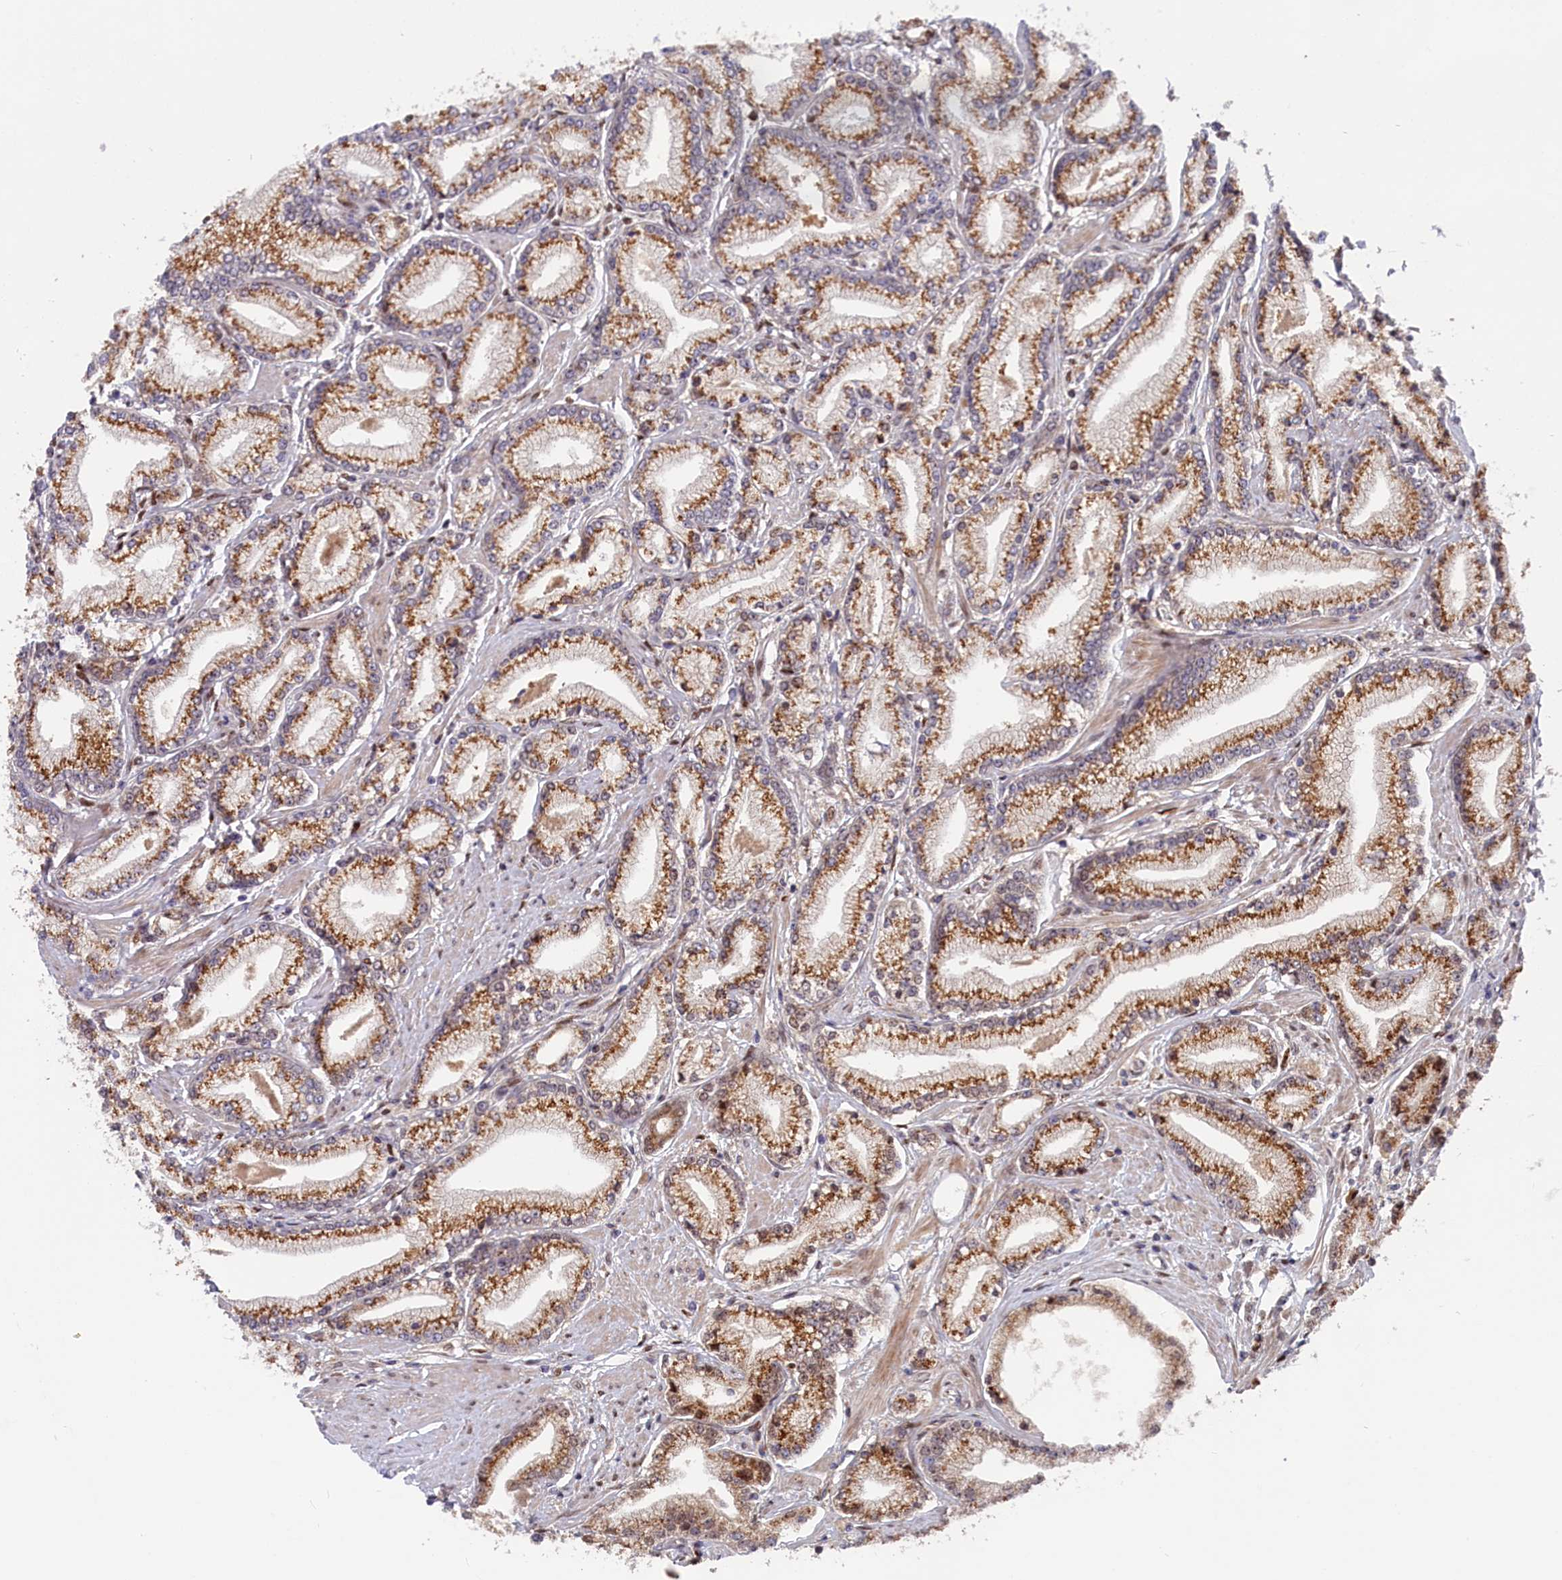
{"staining": {"intensity": "moderate", "quantity": ">75%", "location": "cytoplasmic/membranous"}, "tissue": "prostate cancer", "cell_type": "Tumor cells", "image_type": "cancer", "snomed": [{"axis": "morphology", "description": "Adenocarcinoma, High grade"}, {"axis": "topography", "description": "Prostate"}], "caption": "DAB immunohistochemical staining of human prostate cancer demonstrates moderate cytoplasmic/membranous protein positivity in approximately >75% of tumor cells.", "gene": "CHST12", "patient": {"sex": "male", "age": 67}}